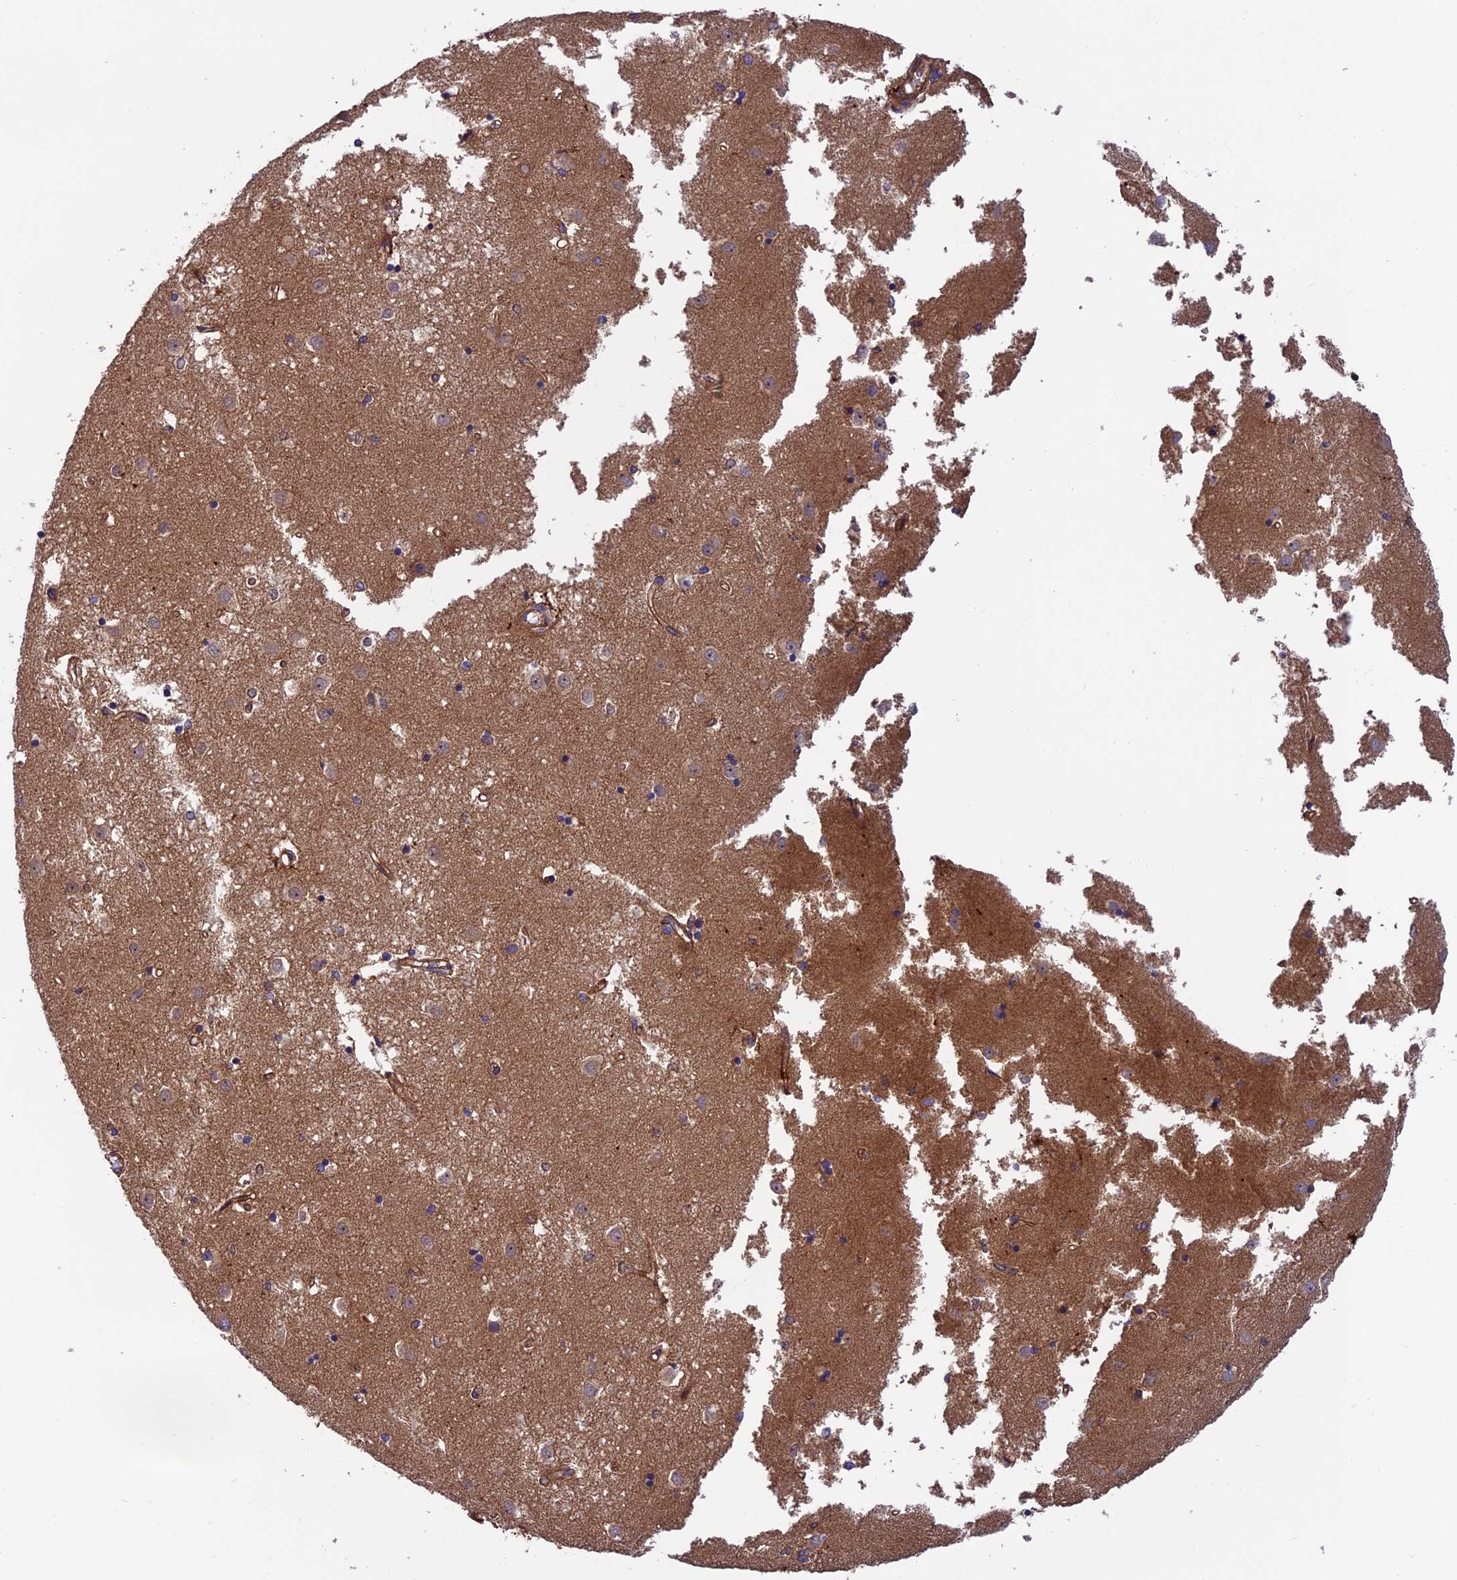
{"staining": {"intensity": "moderate", "quantity": "<25%", "location": "cytoplasmic/membranous"}, "tissue": "caudate", "cell_type": "Glial cells", "image_type": "normal", "snomed": [{"axis": "morphology", "description": "Normal tissue, NOS"}, {"axis": "topography", "description": "Lateral ventricle wall"}], "caption": "This is an image of immunohistochemistry (IHC) staining of unremarkable caudate, which shows moderate expression in the cytoplasmic/membranous of glial cells.", "gene": "ADAMTS15", "patient": {"sex": "male", "age": 45}}